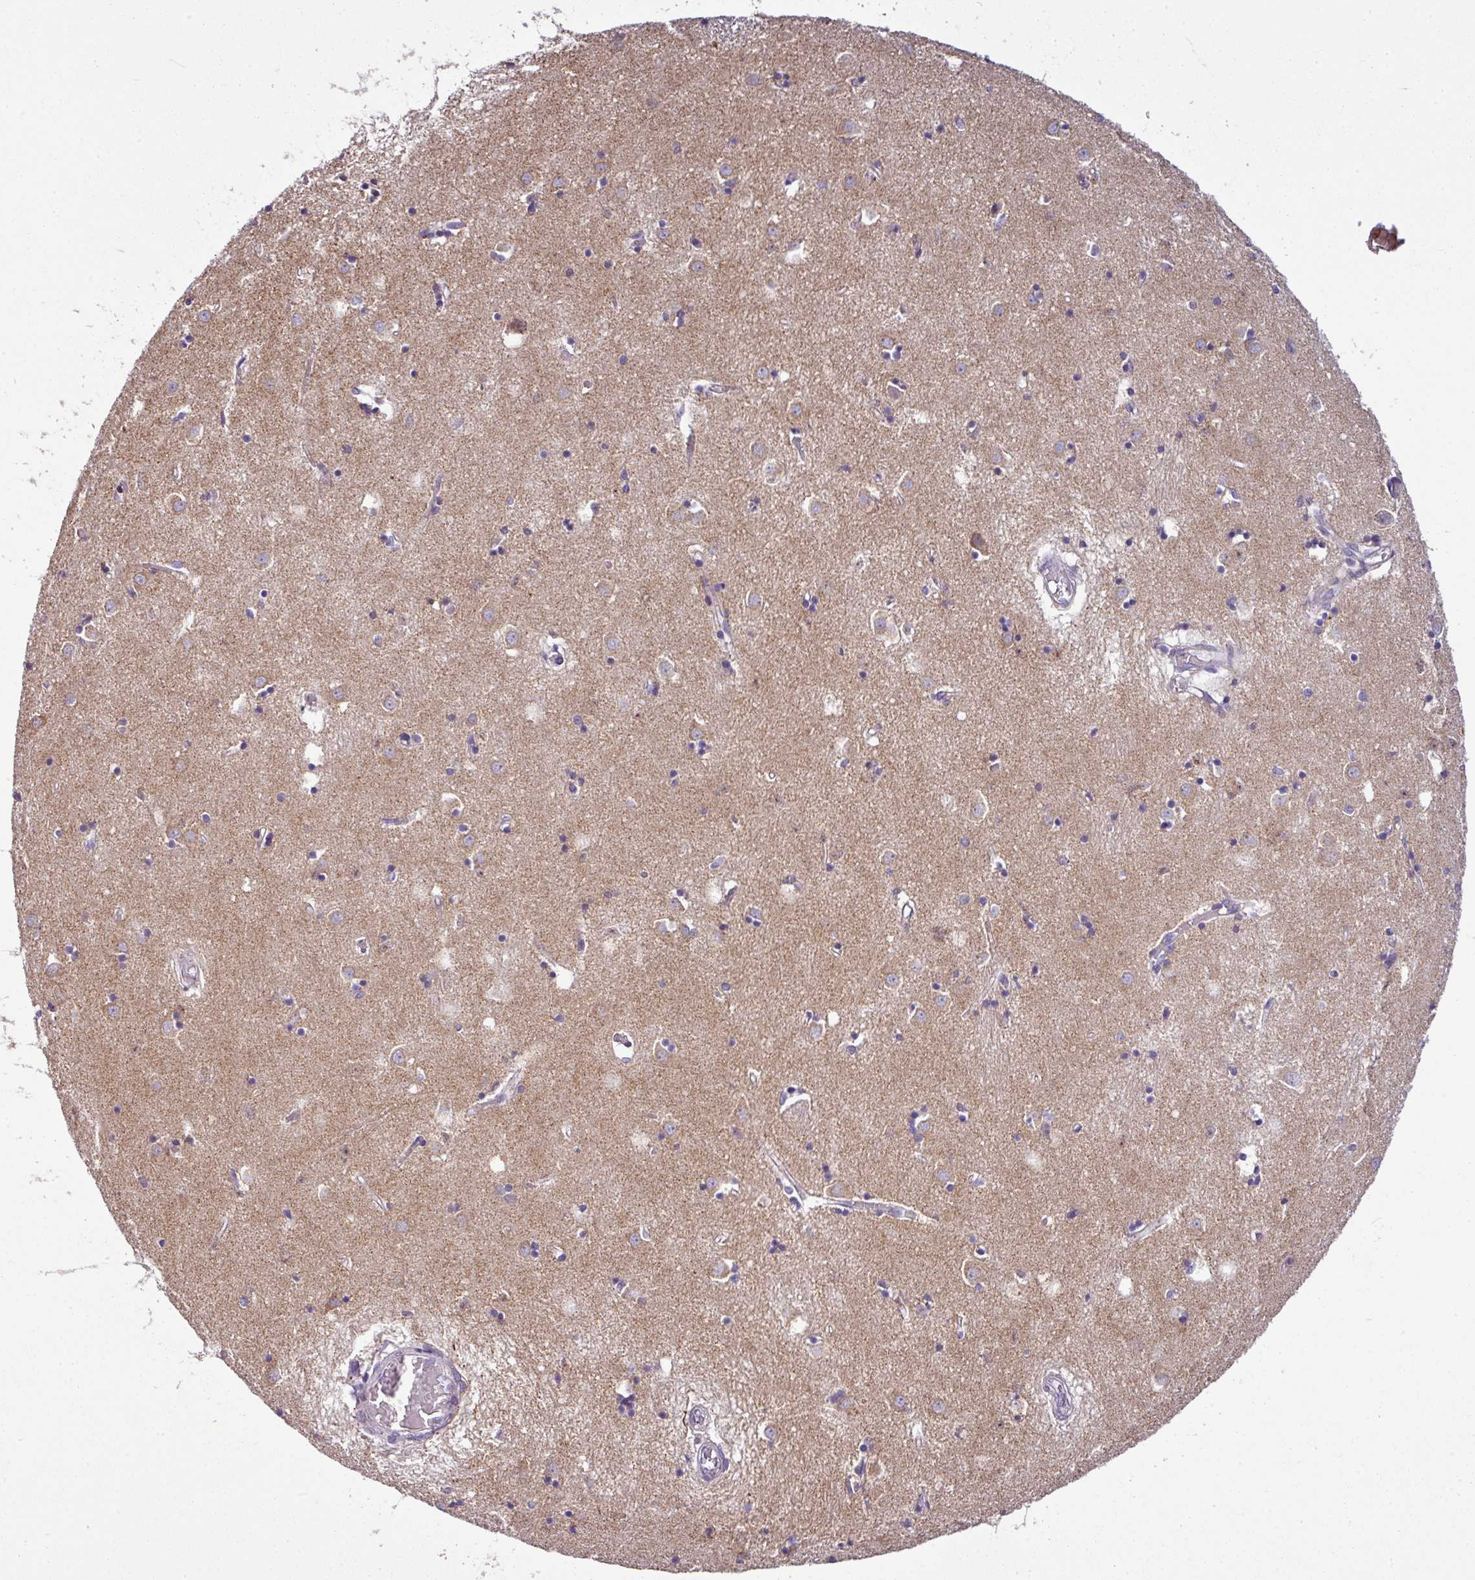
{"staining": {"intensity": "moderate", "quantity": "25%-75%", "location": "cytoplasmic/membranous"}, "tissue": "caudate", "cell_type": "Glial cells", "image_type": "normal", "snomed": [{"axis": "morphology", "description": "Normal tissue, NOS"}, {"axis": "topography", "description": "Lateral ventricle wall"}], "caption": "Benign caudate demonstrates moderate cytoplasmic/membranous positivity in approximately 25%-75% of glial cells.", "gene": "GAN", "patient": {"sex": "male", "age": 70}}